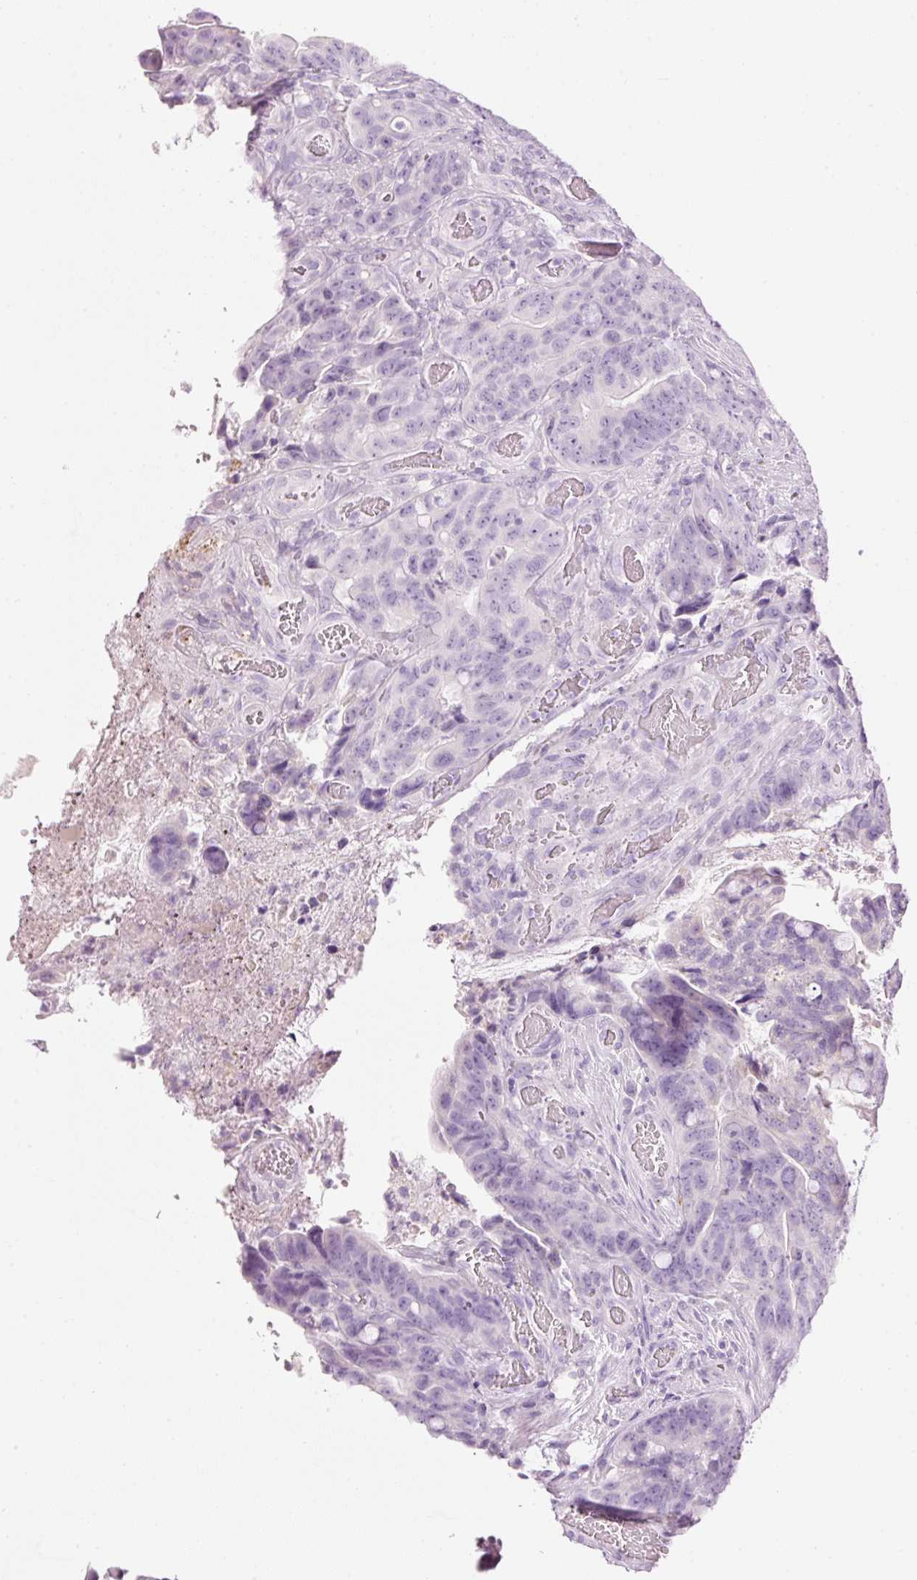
{"staining": {"intensity": "negative", "quantity": "none", "location": "none"}, "tissue": "colorectal cancer", "cell_type": "Tumor cells", "image_type": "cancer", "snomed": [{"axis": "morphology", "description": "Adenocarcinoma, NOS"}, {"axis": "topography", "description": "Colon"}], "caption": "Immunohistochemical staining of human colorectal cancer exhibits no significant expression in tumor cells. (DAB (3,3'-diaminobenzidine) immunohistochemistry (IHC), high magnification).", "gene": "CARD16", "patient": {"sex": "female", "age": 82}}